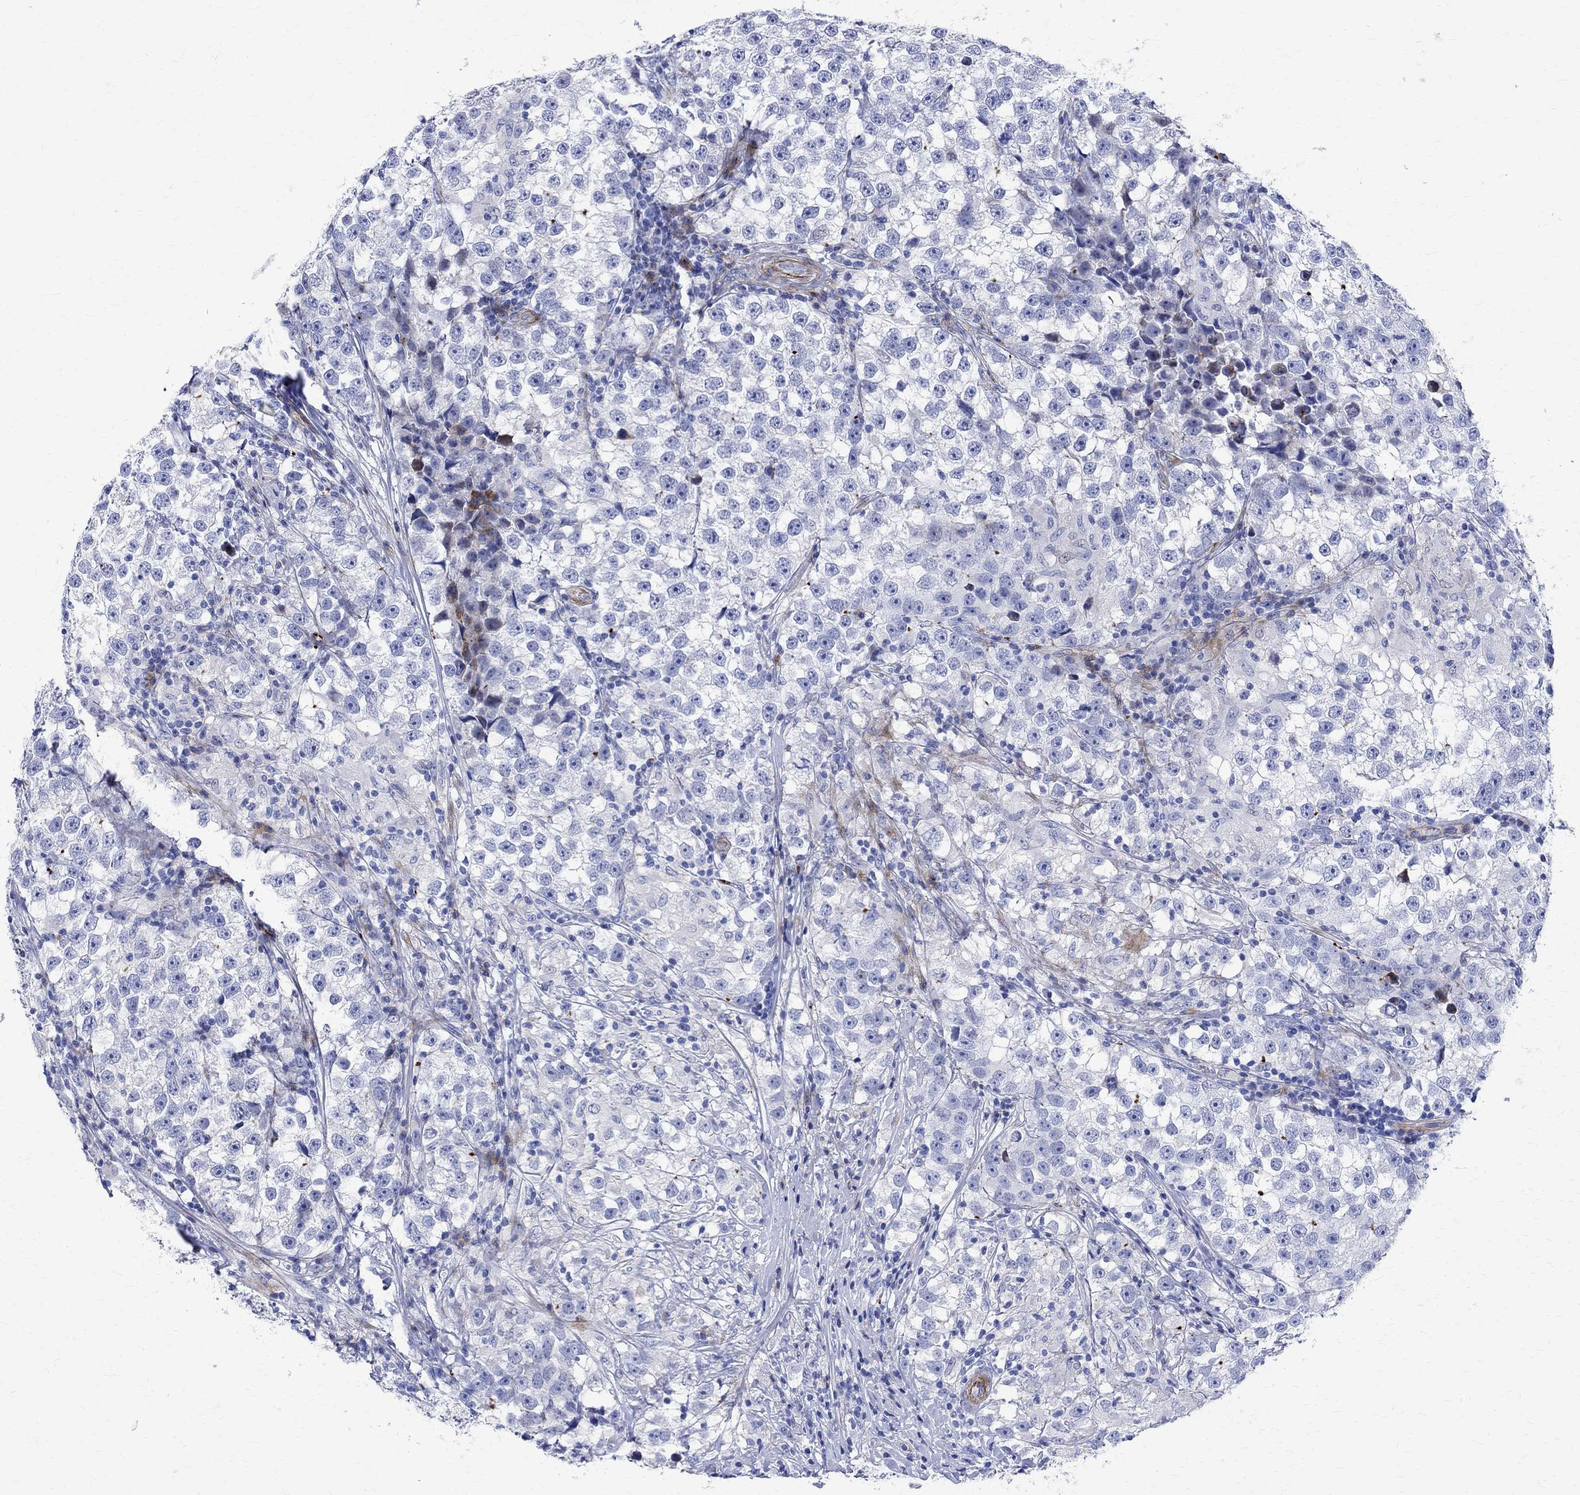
{"staining": {"intensity": "negative", "quantity": "none", "location": "none"}, "tissue": "testis cancer", "cell_type": "Tumor cells", "image_type": "cancer", "snomed": [{"axis": "morphology", "description": "Seminoma, NOS"}, {"axis": "topography", "description": "Testis"}], "caption": "Tumor cells are negative for brown protein staining in testis cancer (seminoma).", "gene": "PARVB", "patient": {"sex": "male", "age": 46}}